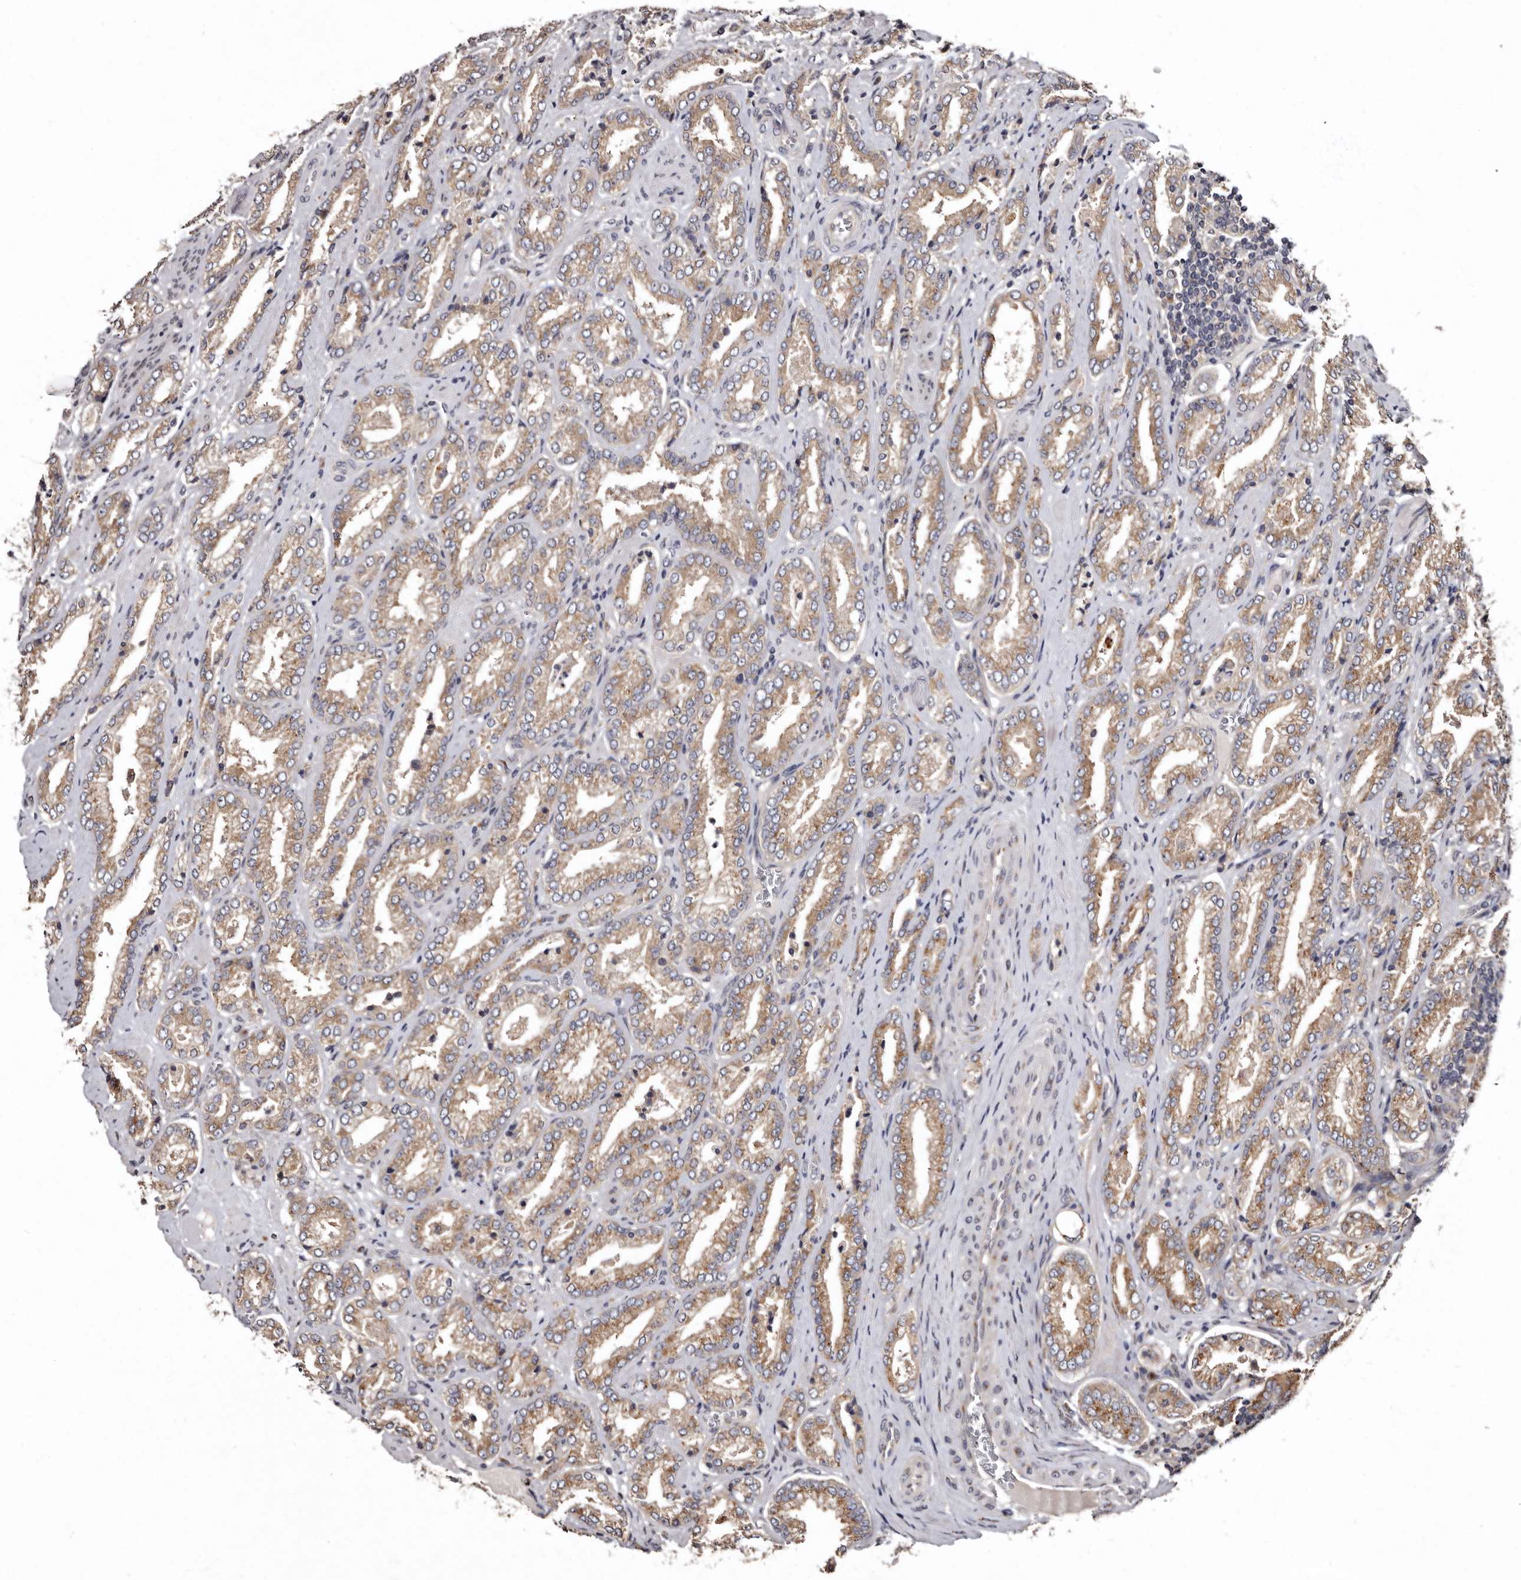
{"staining": {"intensity": "moderate", "quantity": ">75%", "location": "cytoplasmic/membranous"}, "tissue": "prostate cancer", "cell_type": "Tumor cells", "image_type": "cancer", "snomed": [{"axis": "morphology", "description": "Adenocarcinoma, Low grade"}, {"axis": "topography", "description": "Prostate"}], "caption": "Immunohistochemistry photomicrograph of neoplastic tissue: prostate adenocarcinoma (low-grade) stained using IHC reveals medium levels of moderate protein expression localized specifically in the cytoplasmic/membranous of tumor cells, appearing as a cytoplasmic/membranous brown color.", "gene": "FAM91A1", "patient": {"sex": "male", "age": 62}}